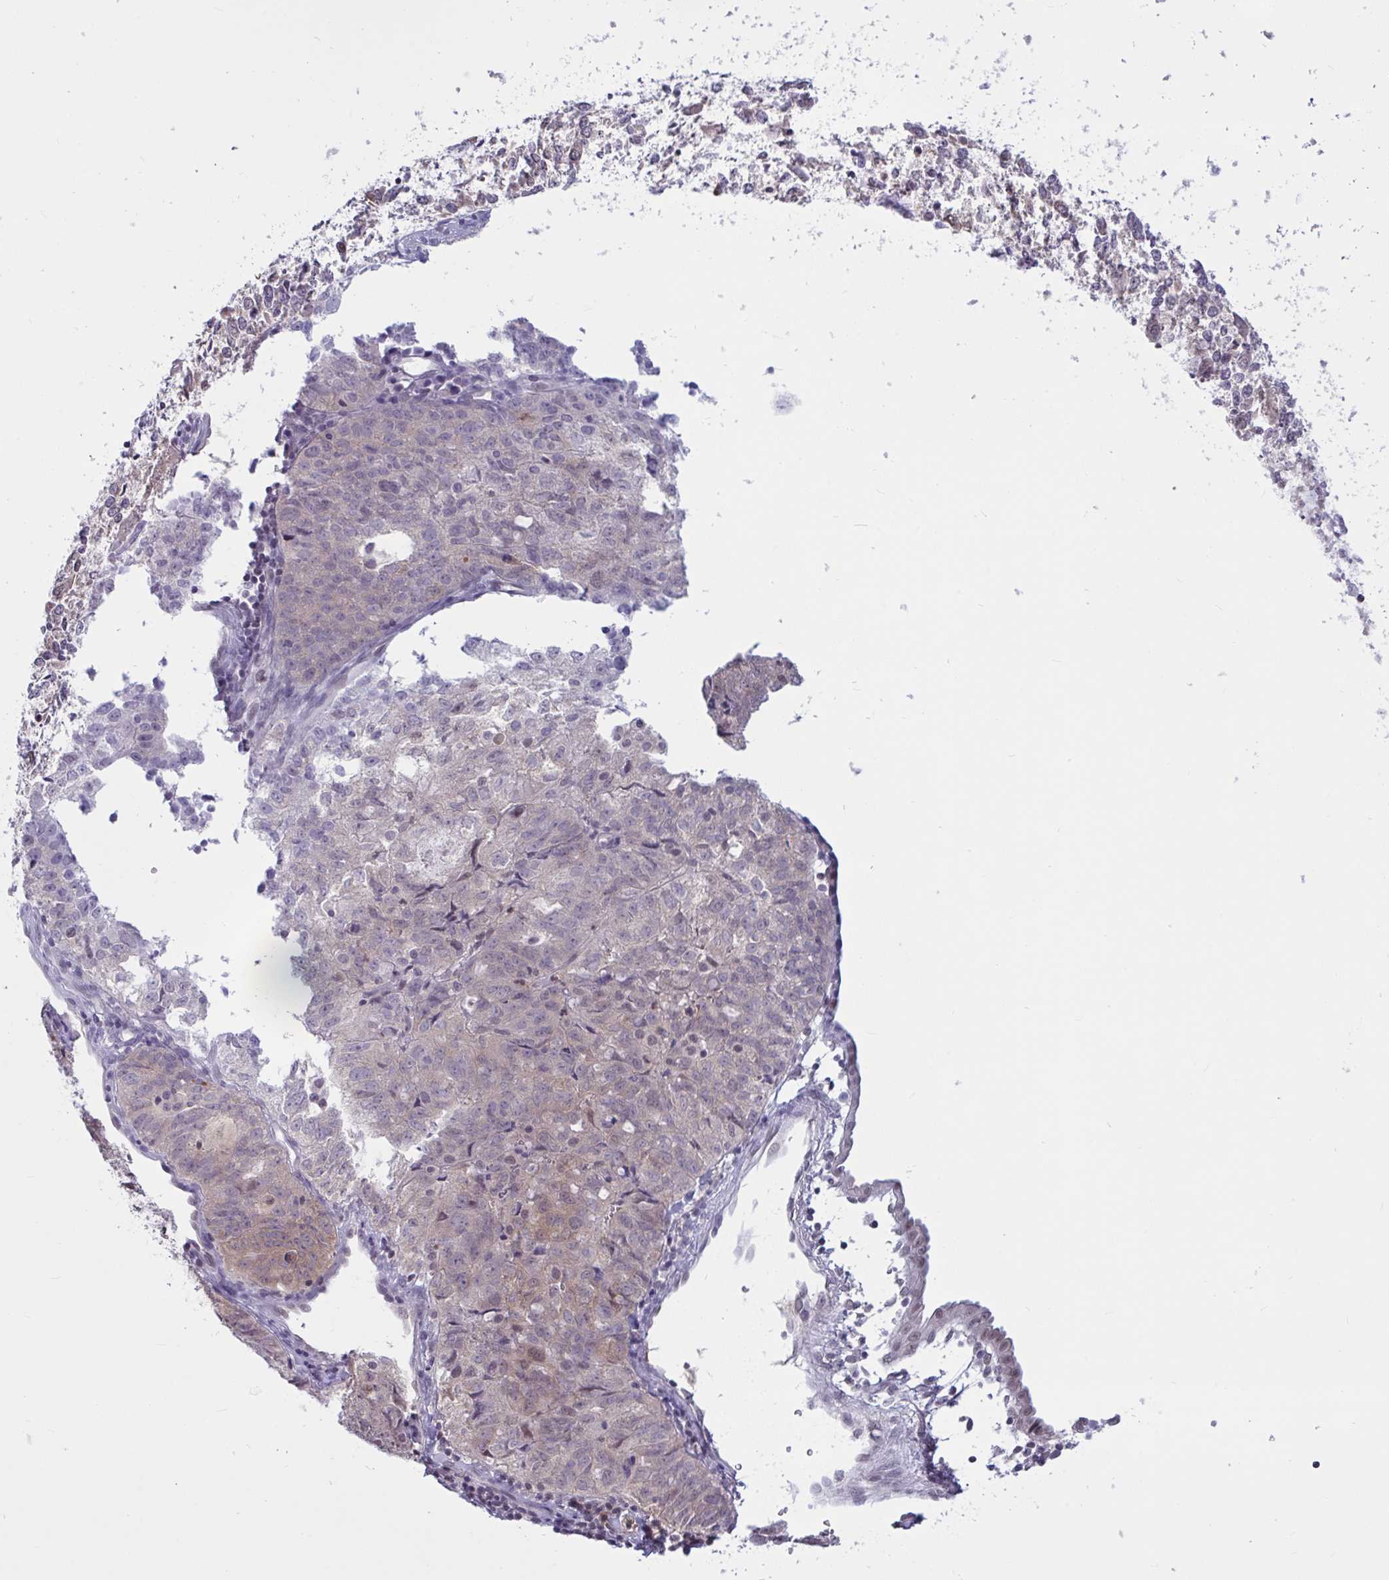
{"staining": {"intensity": "weak", "quantity": "25%-75%", "location": "cytoplasmic/membranous,nuclear"}, "tissue": "endometrial cancer", "cell_type": "Tumor cells", "image_type": "cancer", "snomed": [{"axis": "morphology", "description": "Adenocarcinoma, NOS"}, {"axis": "topography", "description": "Endometrium"}], "caption": "A brown stain labels weak cytoplasmic/membranous and nuclear expression of a protein in adenocarcinoma (endometrial) tumor cells.", "gene": "TSN", "patient": {"sex": "female", "age": 61}}